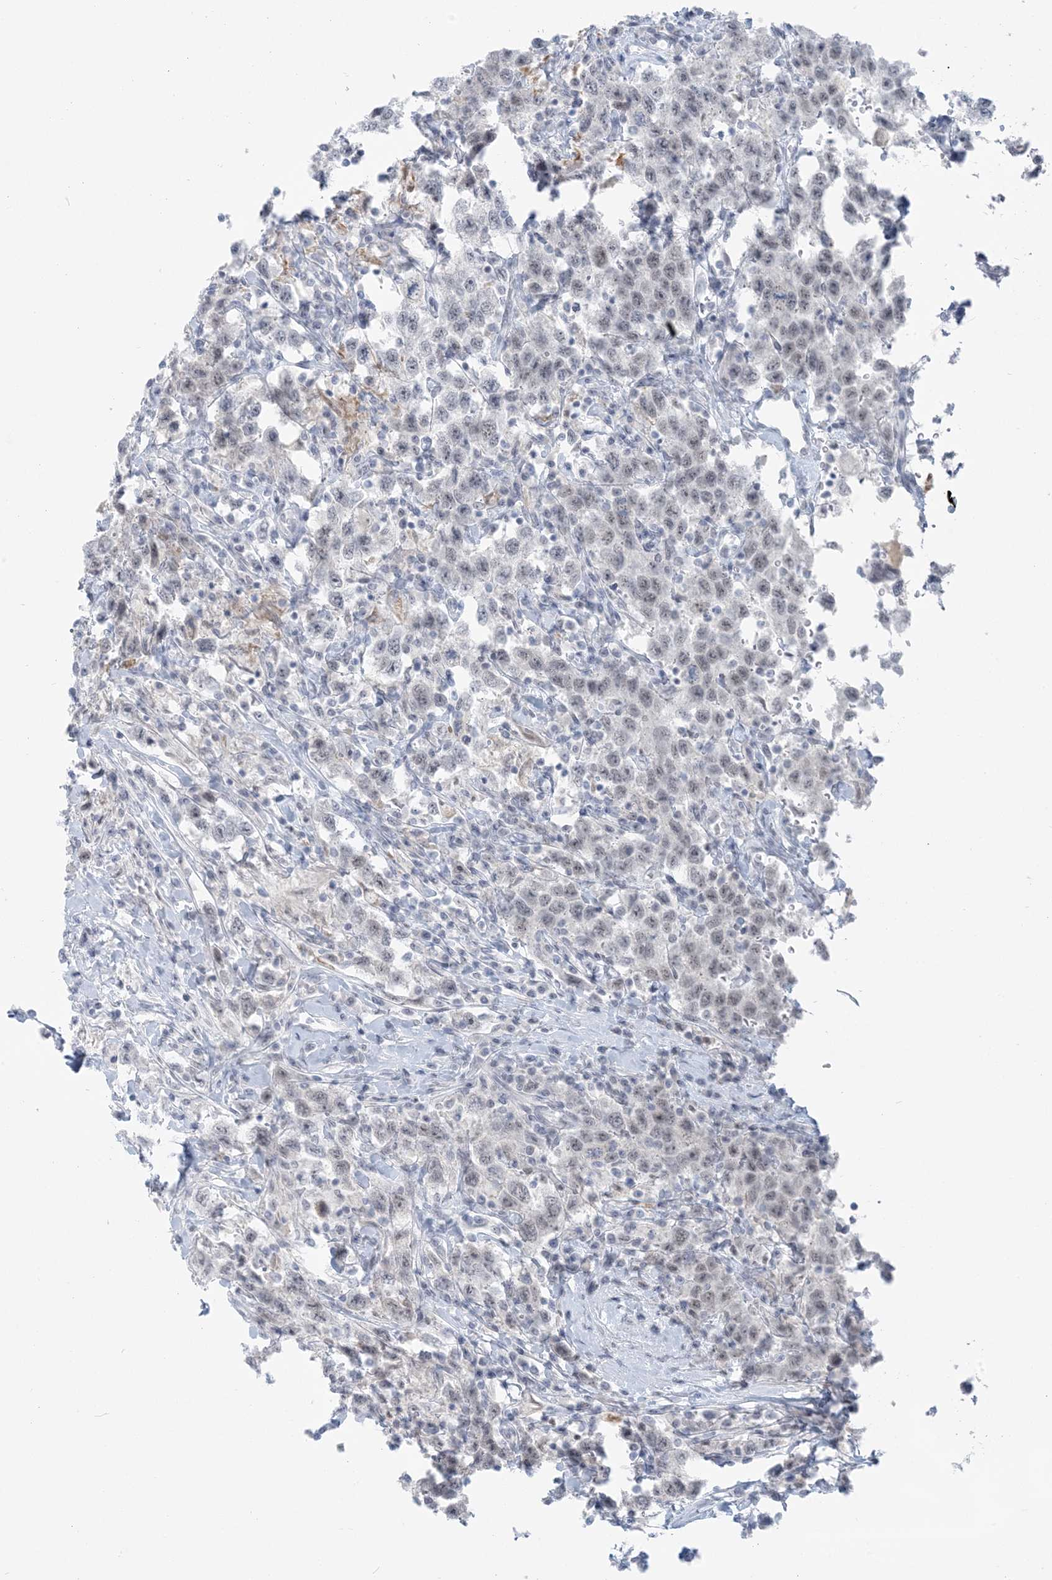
{"staining": {"intensity": "negative", "quantity": "none", "location": "none"}, "tissue": "testis cancer", "cell_type": "Tumor cells", "image_type": "cancer", "snomed": [{"axis": "morphology", "description": "Seminoma, NOS"}, {"axis": "topography", "description": "Testis"}], "caption": "Histopathology image shows no protein positivity in tumor cells of seminoma (testis) tissue.", "gene": "SCML1", "patient": {"sex": "male", "age": 41}}